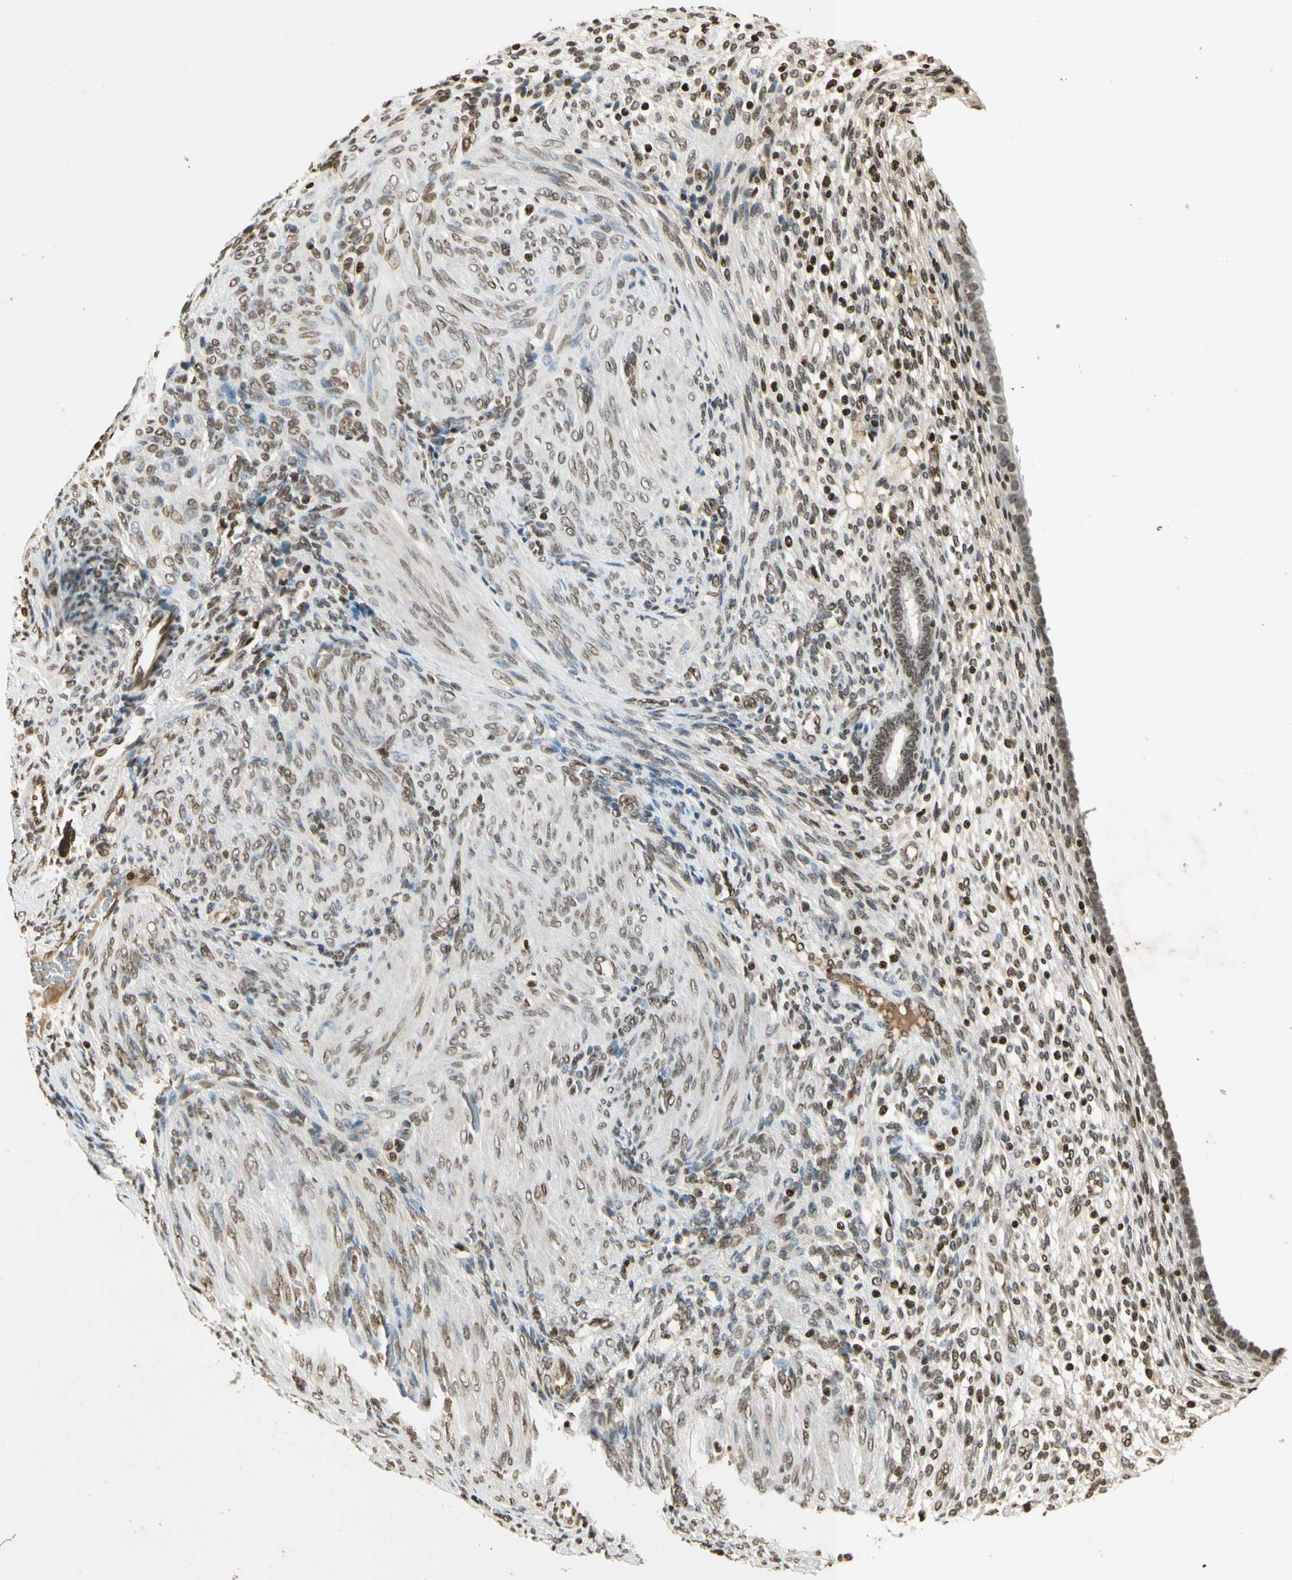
{"staining": {"intensity": "moderate", "quantity": "25%-75%", "location": "nuclear"}, "tissue": "endometrium", "cell_type": "Cells in endometrial stroma", "image_type": "normal", "snomed": [{"axis": "morphology", "description": "Normal tissue, NOS"}, {"axis": "topography", "description": "Endometrium"}], "caption": "A photomicrograph of endometrium stained for a protein shows moderate nuclear brown staining in cells in endometrial stroma. The staining was performed using DAB, with brown indicating positive protein expression. Nuclei are stained blue with hematoxylin.", "gene": "RORA", "patient": {"sex": "female", "age": 72}}